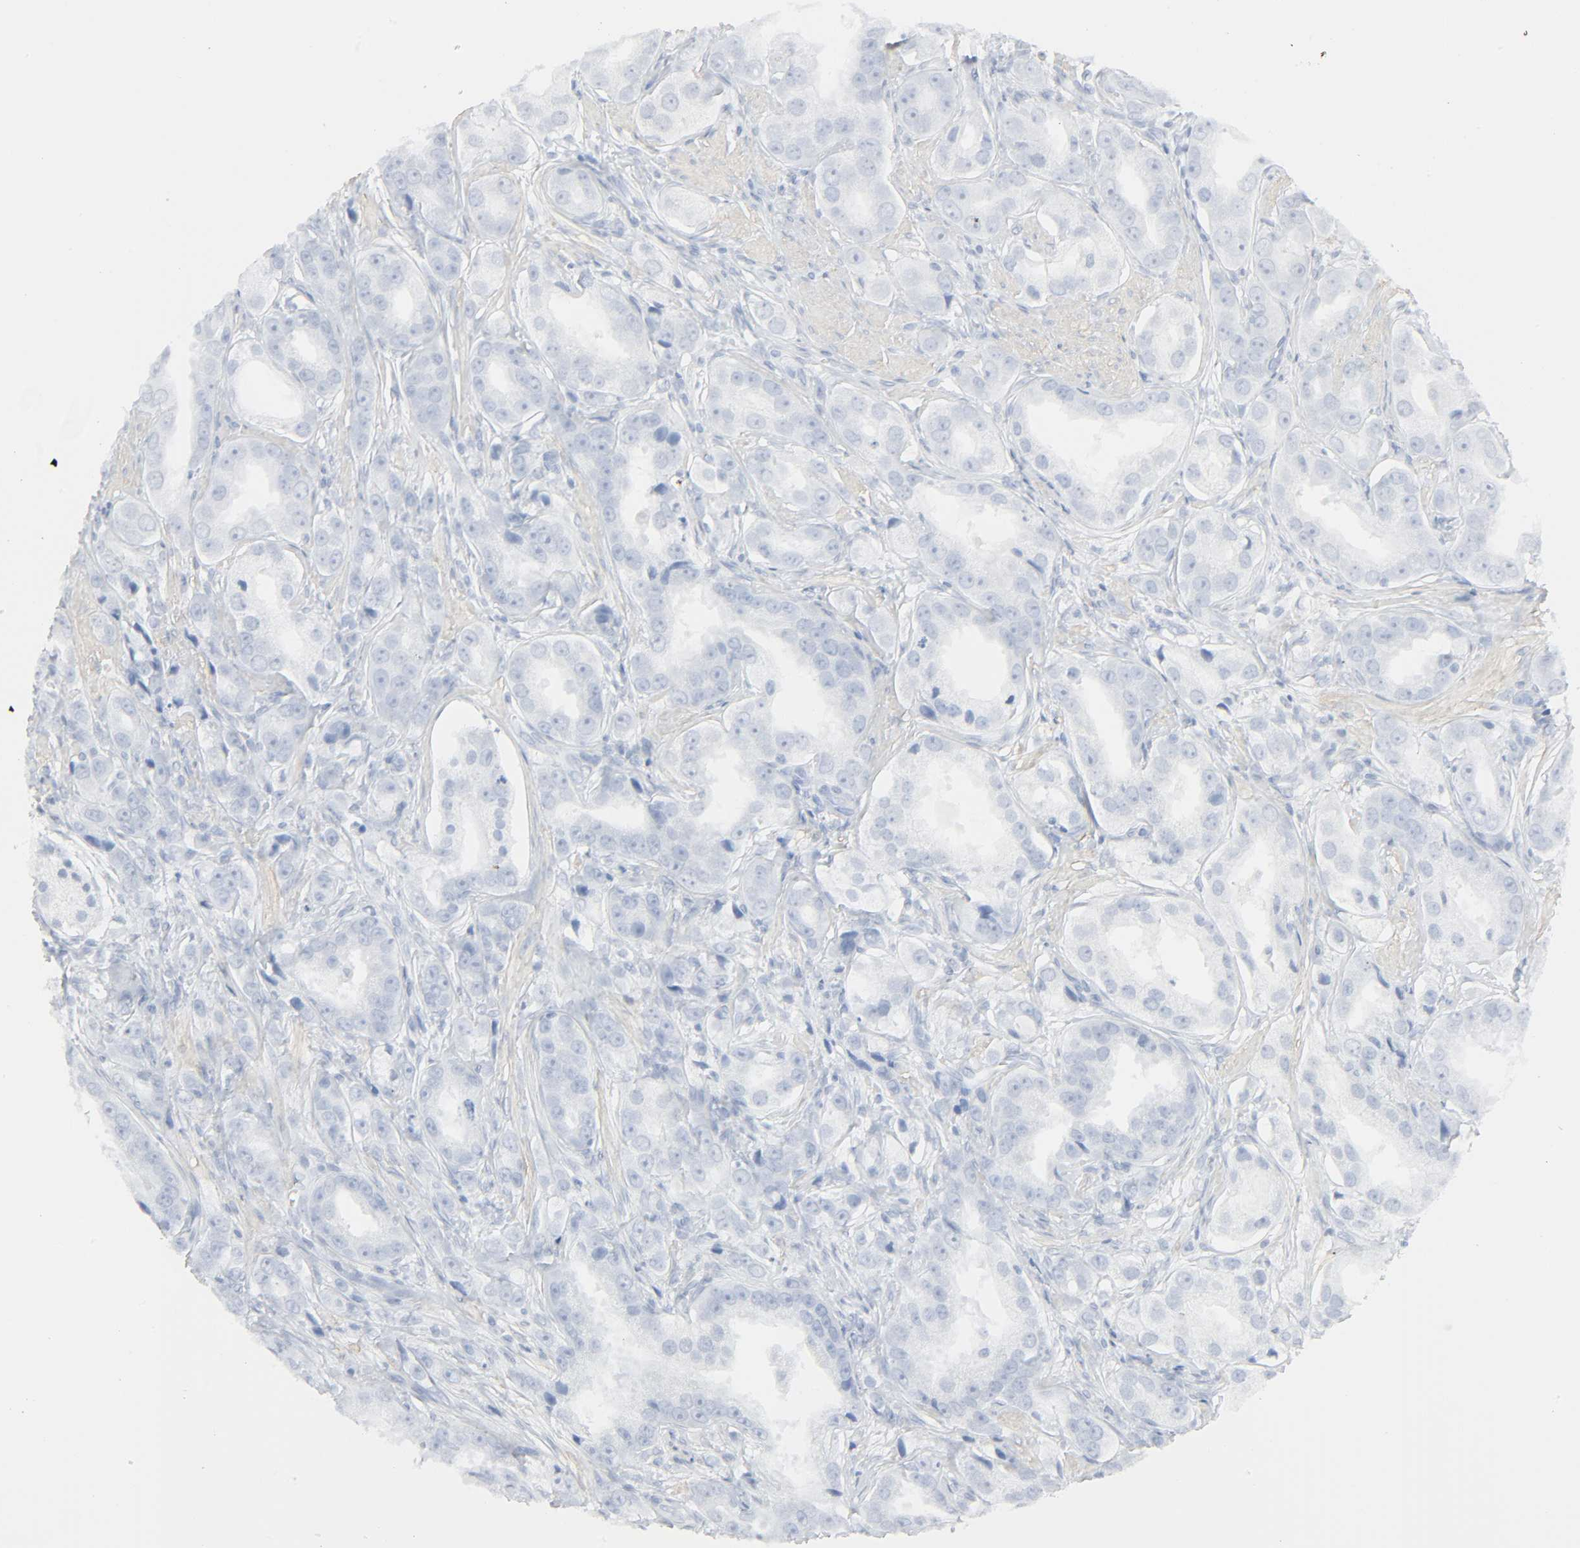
{"staining": {"intensity": "negative", "quantity": "none", "location": "none"}, "tissue": "prostate cancer", "cell_type": "Tumor cells", "image_type": "cancer", "snomed": [{"axis": "morphology", "description": "Adenocarcinoma, Medium grade"}, {"axis": "topography", "description": "Prostate"}], "caption": "High magnification brightfield microscopy of prostate adenocarcinoma (medium-grade) stained with DAB (brown) and counterstained with hematoxylin (blue): tumor cells show no significant staining.", "gene": "ZBTB16", "patient": {"sex": "male", "age": 53}}